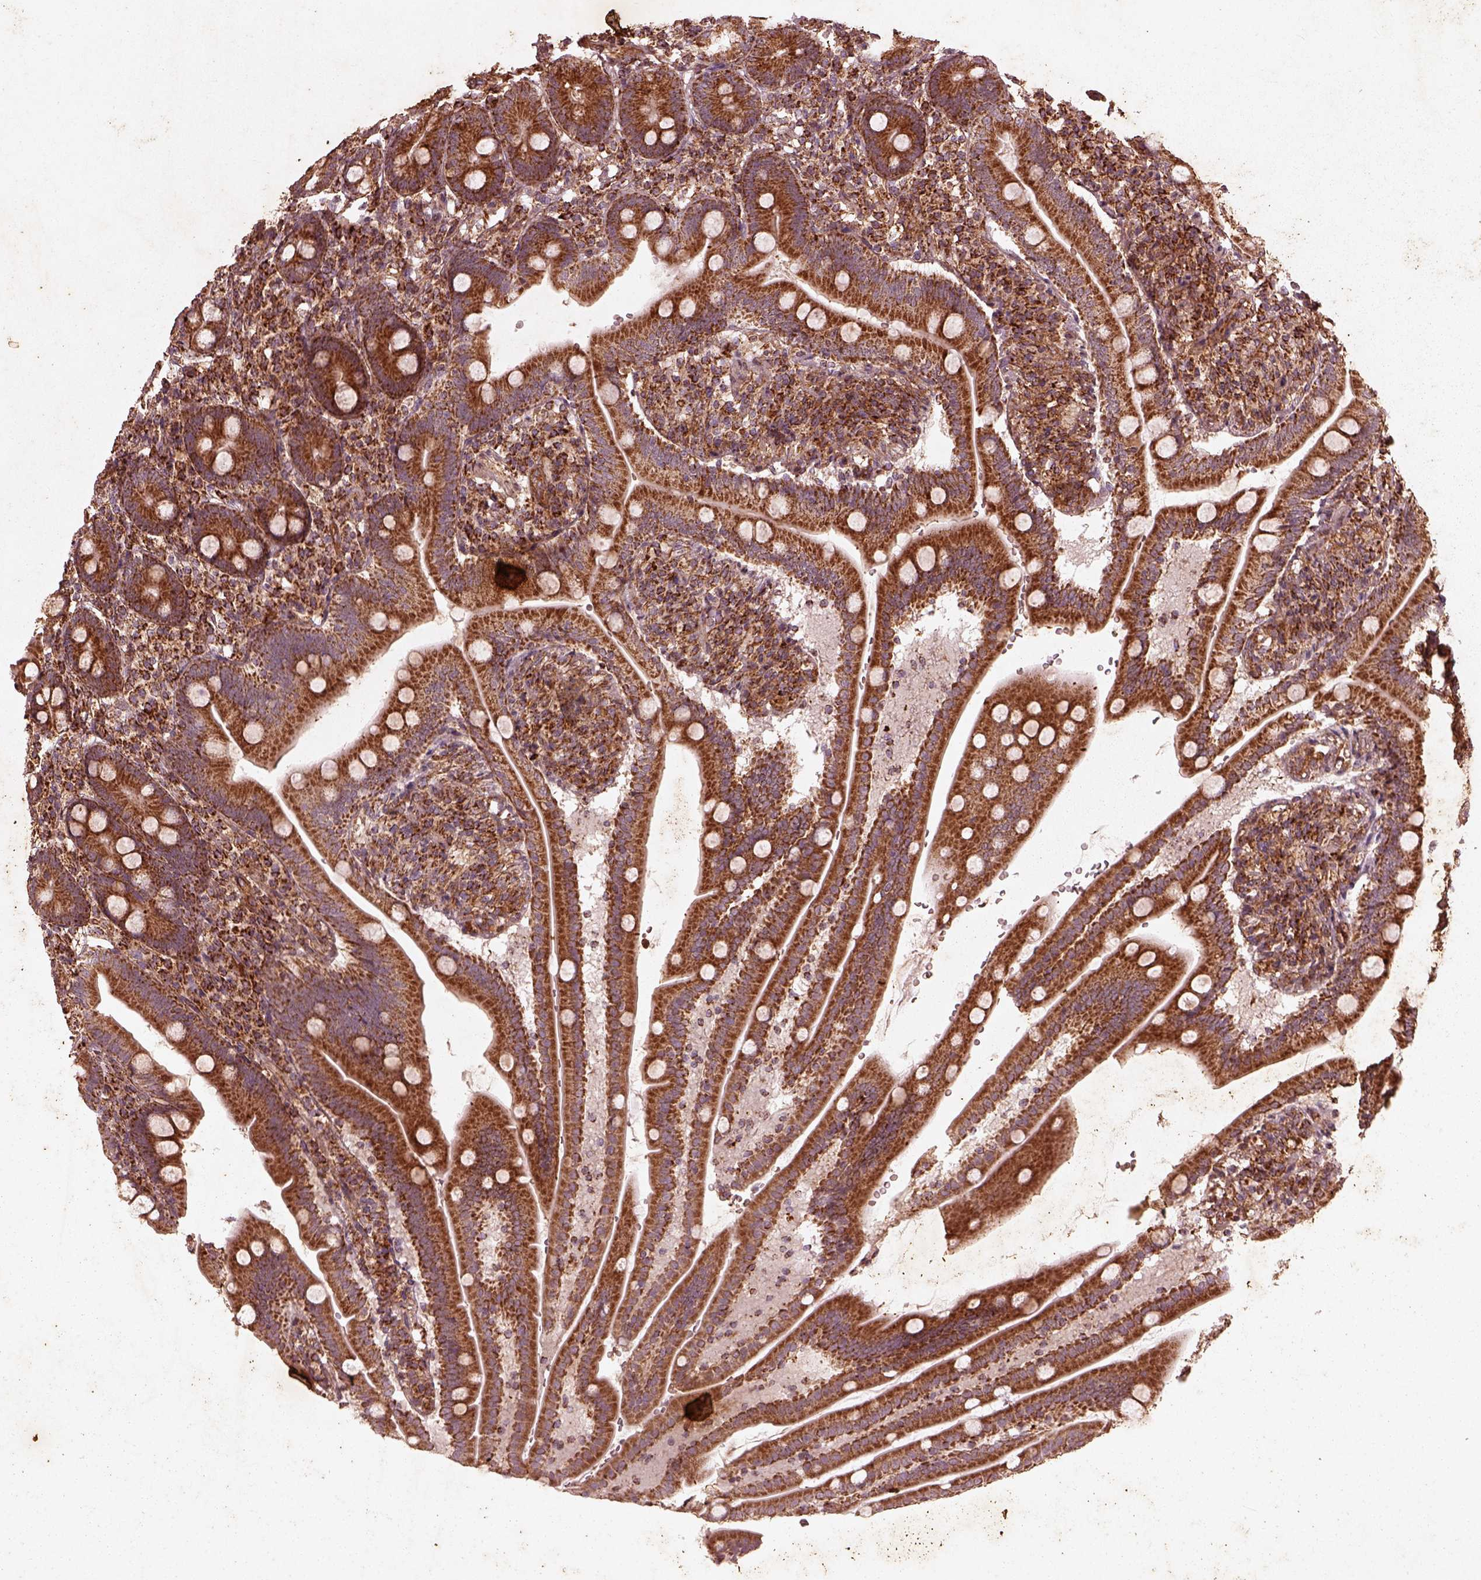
{"staining": {"intensity": "strong", "quantity": "25%-75%", "location": "cytoplasmic/membranous"}, "tissue": "duodenum", "cell_type": "Glandular cells", "image_type": "normal", "snomed": [{"axis": "morphology", "description": "Normal tissue, NOS"}, {"axis": "topography", "description": "Duodenum"}], "caption": "Protein staining shows strong cytoplasmic/membranous staining in about 25%-75% of glandular cells in benign duodenum.", "gene": "ENSG00000285130", "patient": {"sex": "female", "age": 67}}